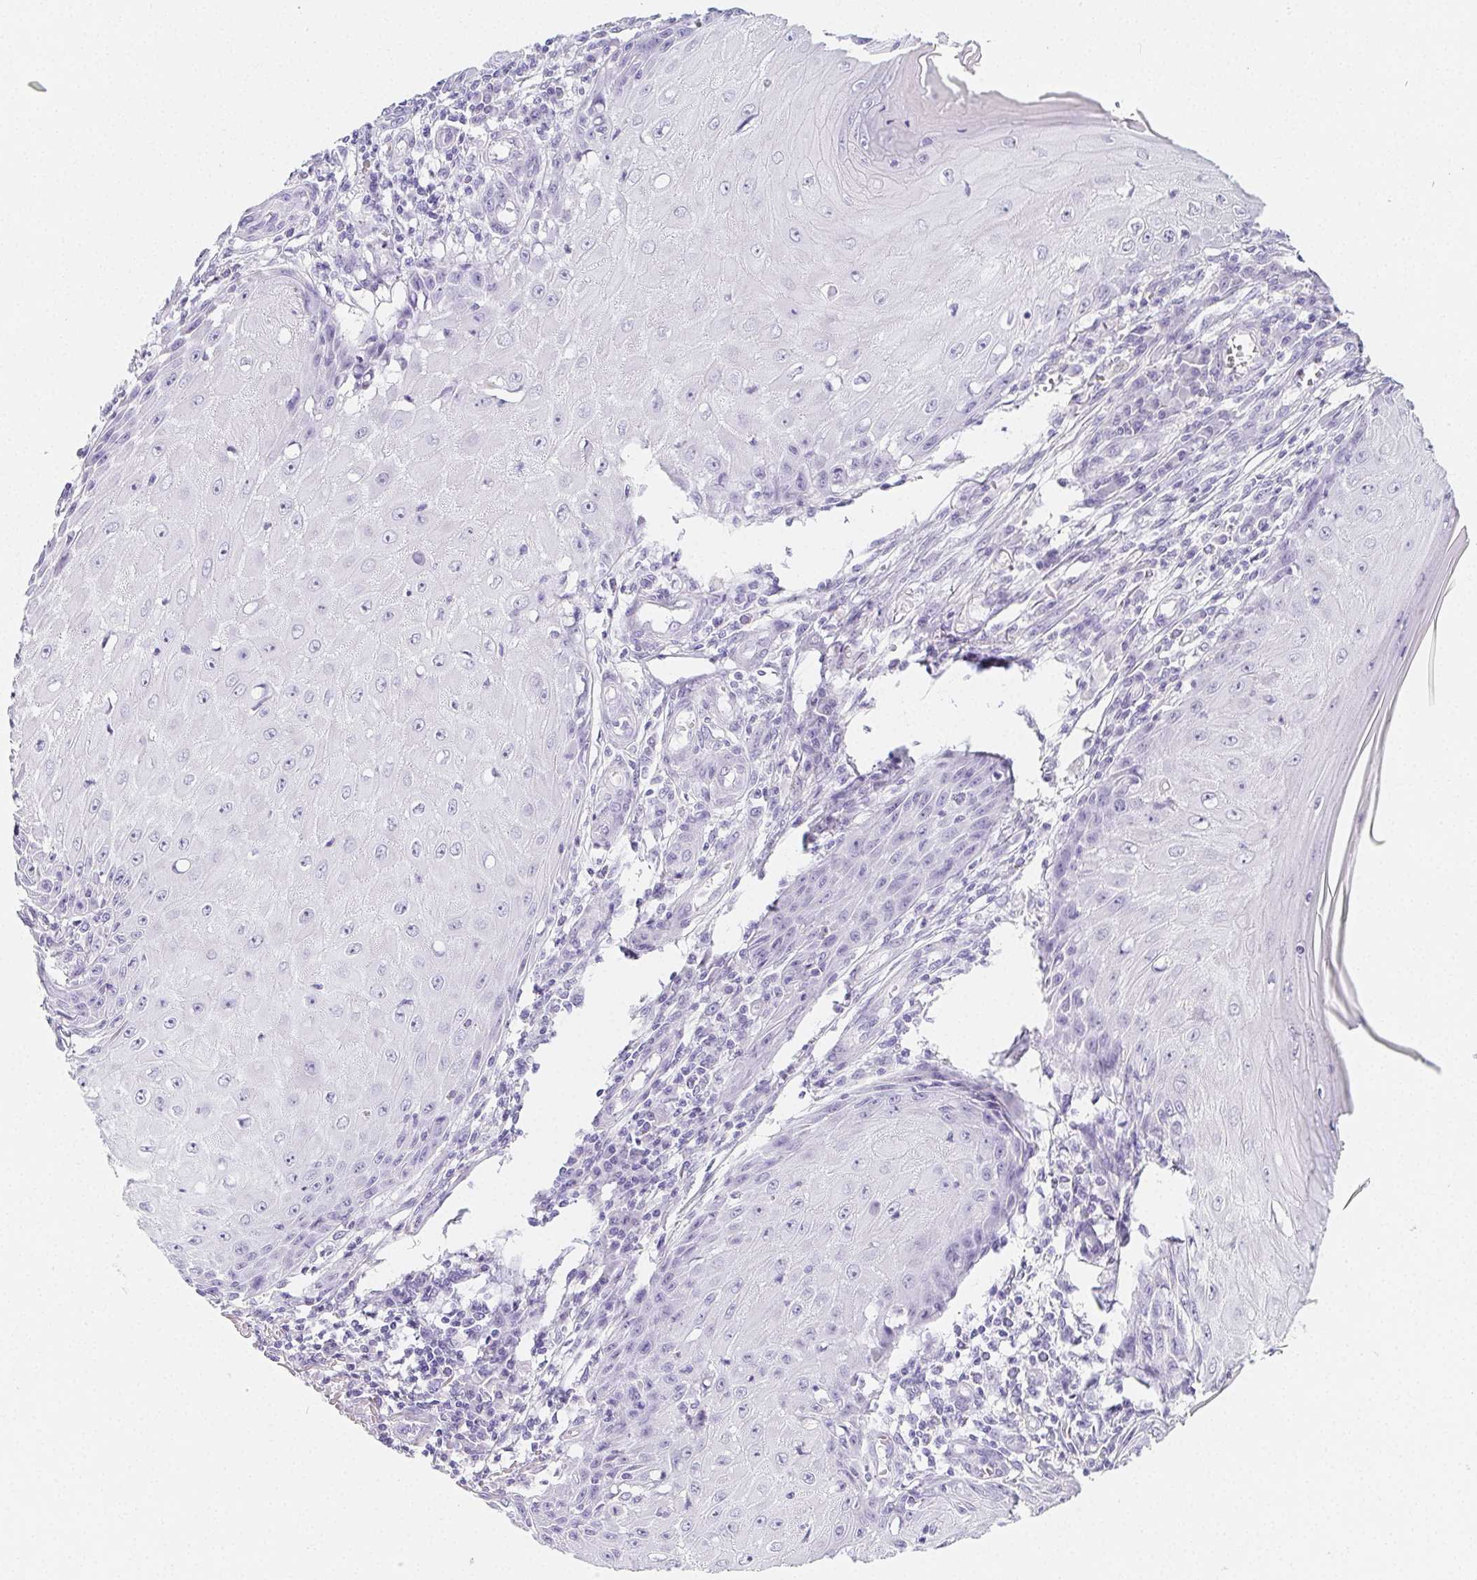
{"staining": {"intensity": "negative", "quantity": "none", "location": "none"}, "tissue": "skin cancer", "cell_type": "Tumor cells", "image_type": "cancer", "snomed": [{"axis": "morphology", "description": "Squamous cell carcinoma, NOS"}, {"axis": "topography", "description": "Skin"}], "caption": "This micrograph is of skin squamous cell carcinoma stained with immunohistochemistry (IHC) to label a protein in brown with the nuclei are counter-stained blue. There is no positivity in tumor cells.", "gene": "HRC", "patient": {"sex": "female", "age": 73}}